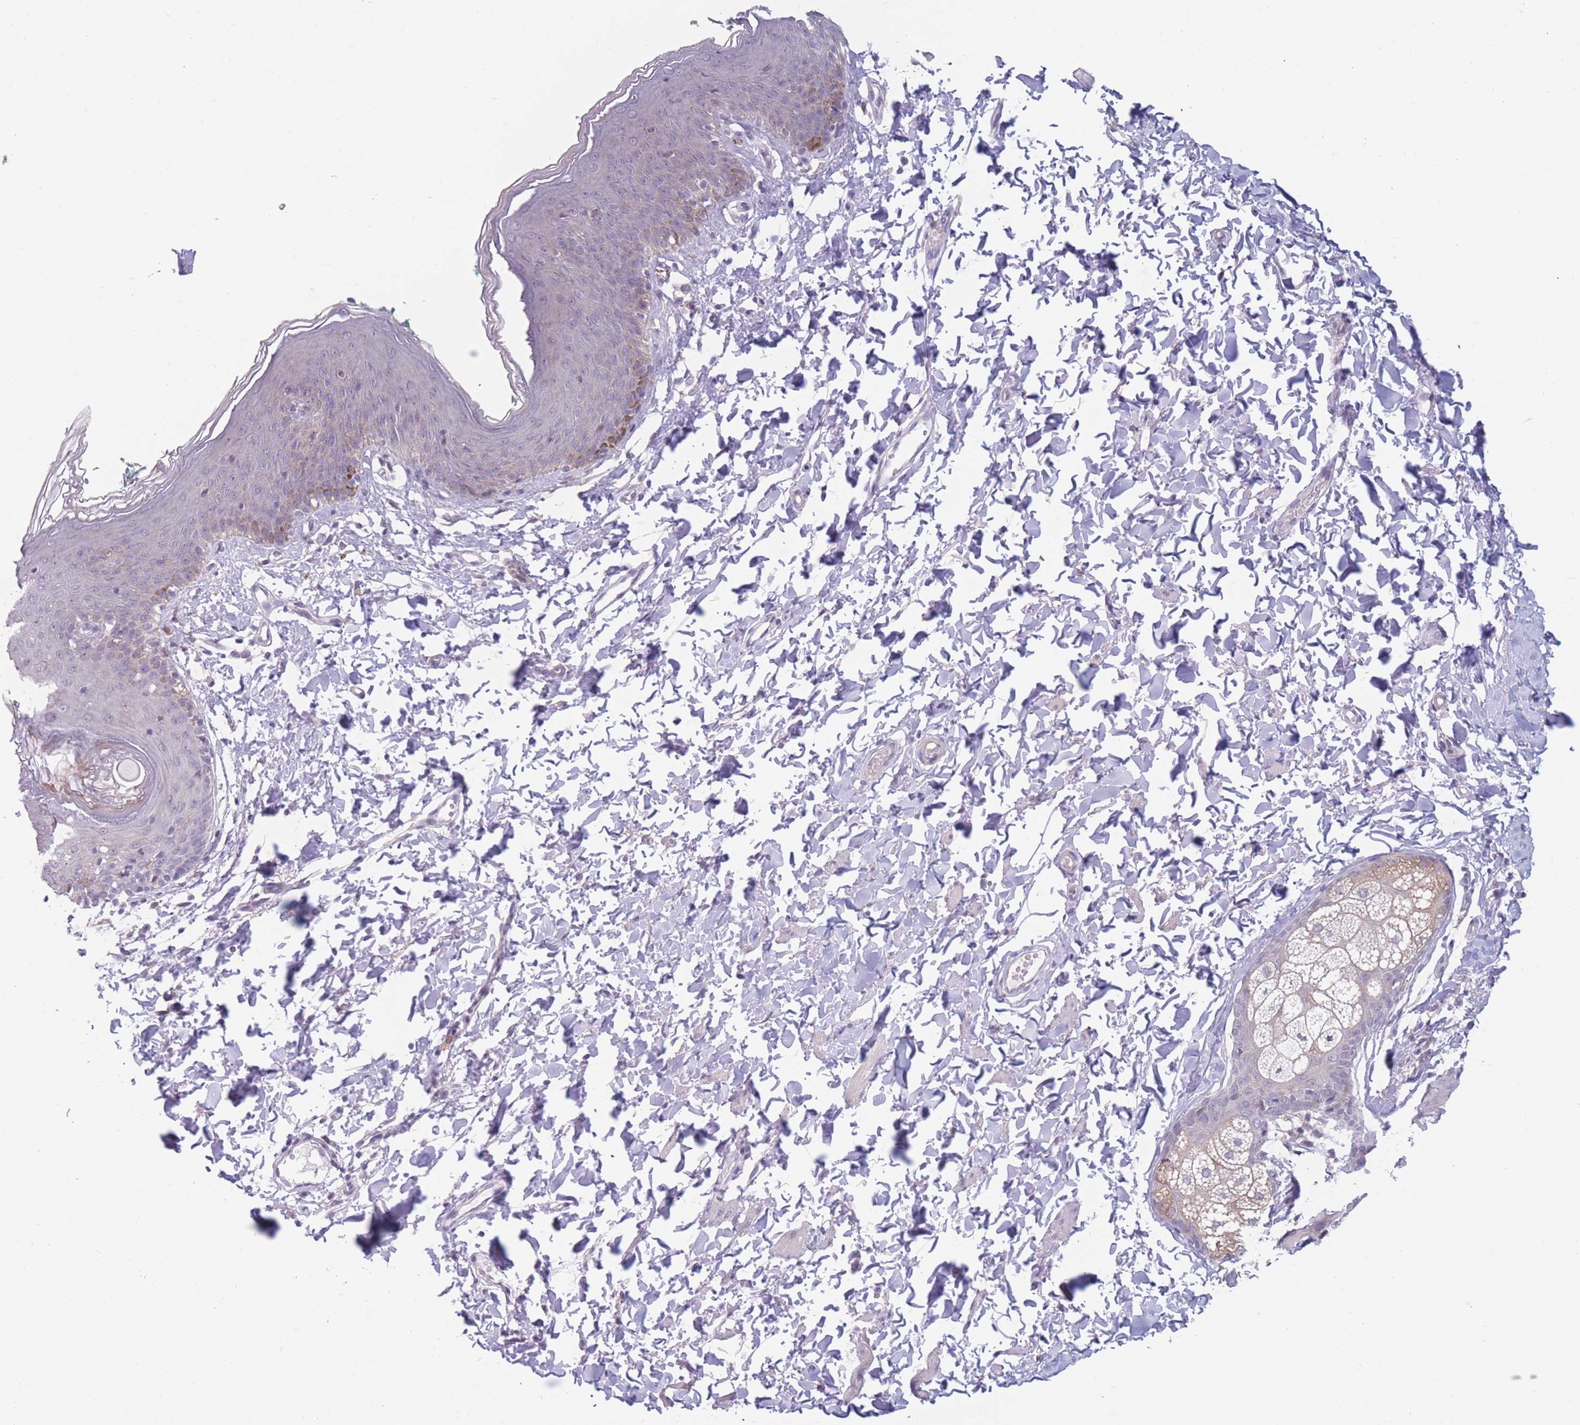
{"staining": {"intensity": "negative", "quantity": "none", "location": "none"}, "tissue": "skin", "cell_type": "Epidermal cells", "image_type": "normal", "snomed": [{"axis": "morphology", "description": "Normal tissue, NOS"}, {"axis": "topography", "description": "Vulva"}], "caption": "This is an immunohistochemistry (IHC) image of normal skin. There is no positivity in epidermal cells.", "gene": "PODXL", "patient": {"sex": "female", "age": 66}}